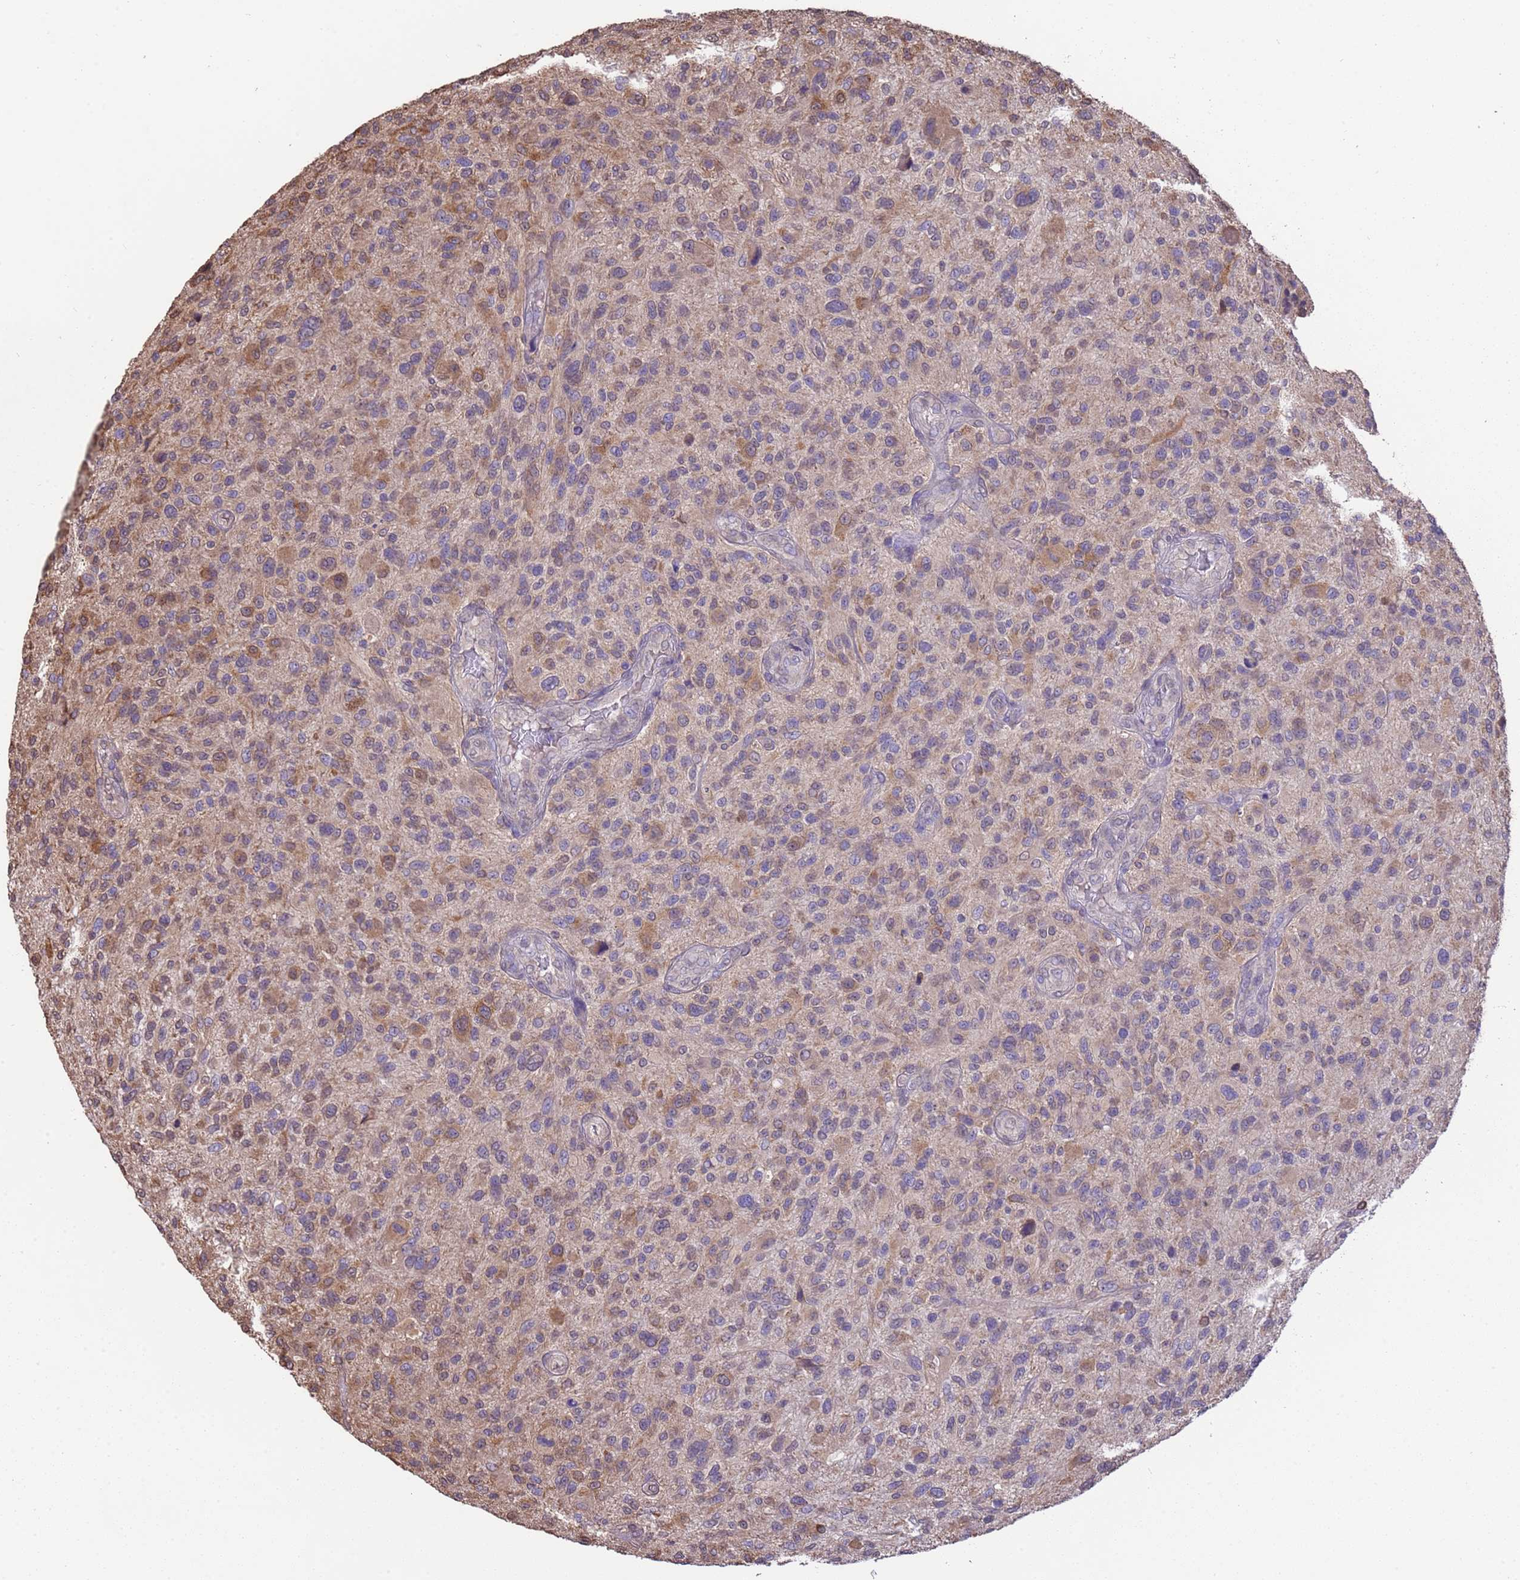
{"staining": {"intensity": "moderate", "quantity": "<25%", "location": "cytoplasmic/membranous"}, "tissue": "glioma", "cell_type": "Tumor cells", "image_type": "cancer", "snomed": [{"axis": "morphology", "description": "Glioma, malignant, High grade"}, {"axis": "topography", "description": "Brain"}], "caption": "Immunohistochemistry (IHC) of human high-grade glioma (malignant) exhibits low levels of moderate cytoplasmic/membranous staining in about <25% of tumor cells. Using DAB (3,3'-diaminobenzidine) (brown) and hematoxylin (blue) stains, captured at high magnification using brightfield microscopy.", "gene": "NPHP1", "patient": {"sex": "male", "age": 47}}